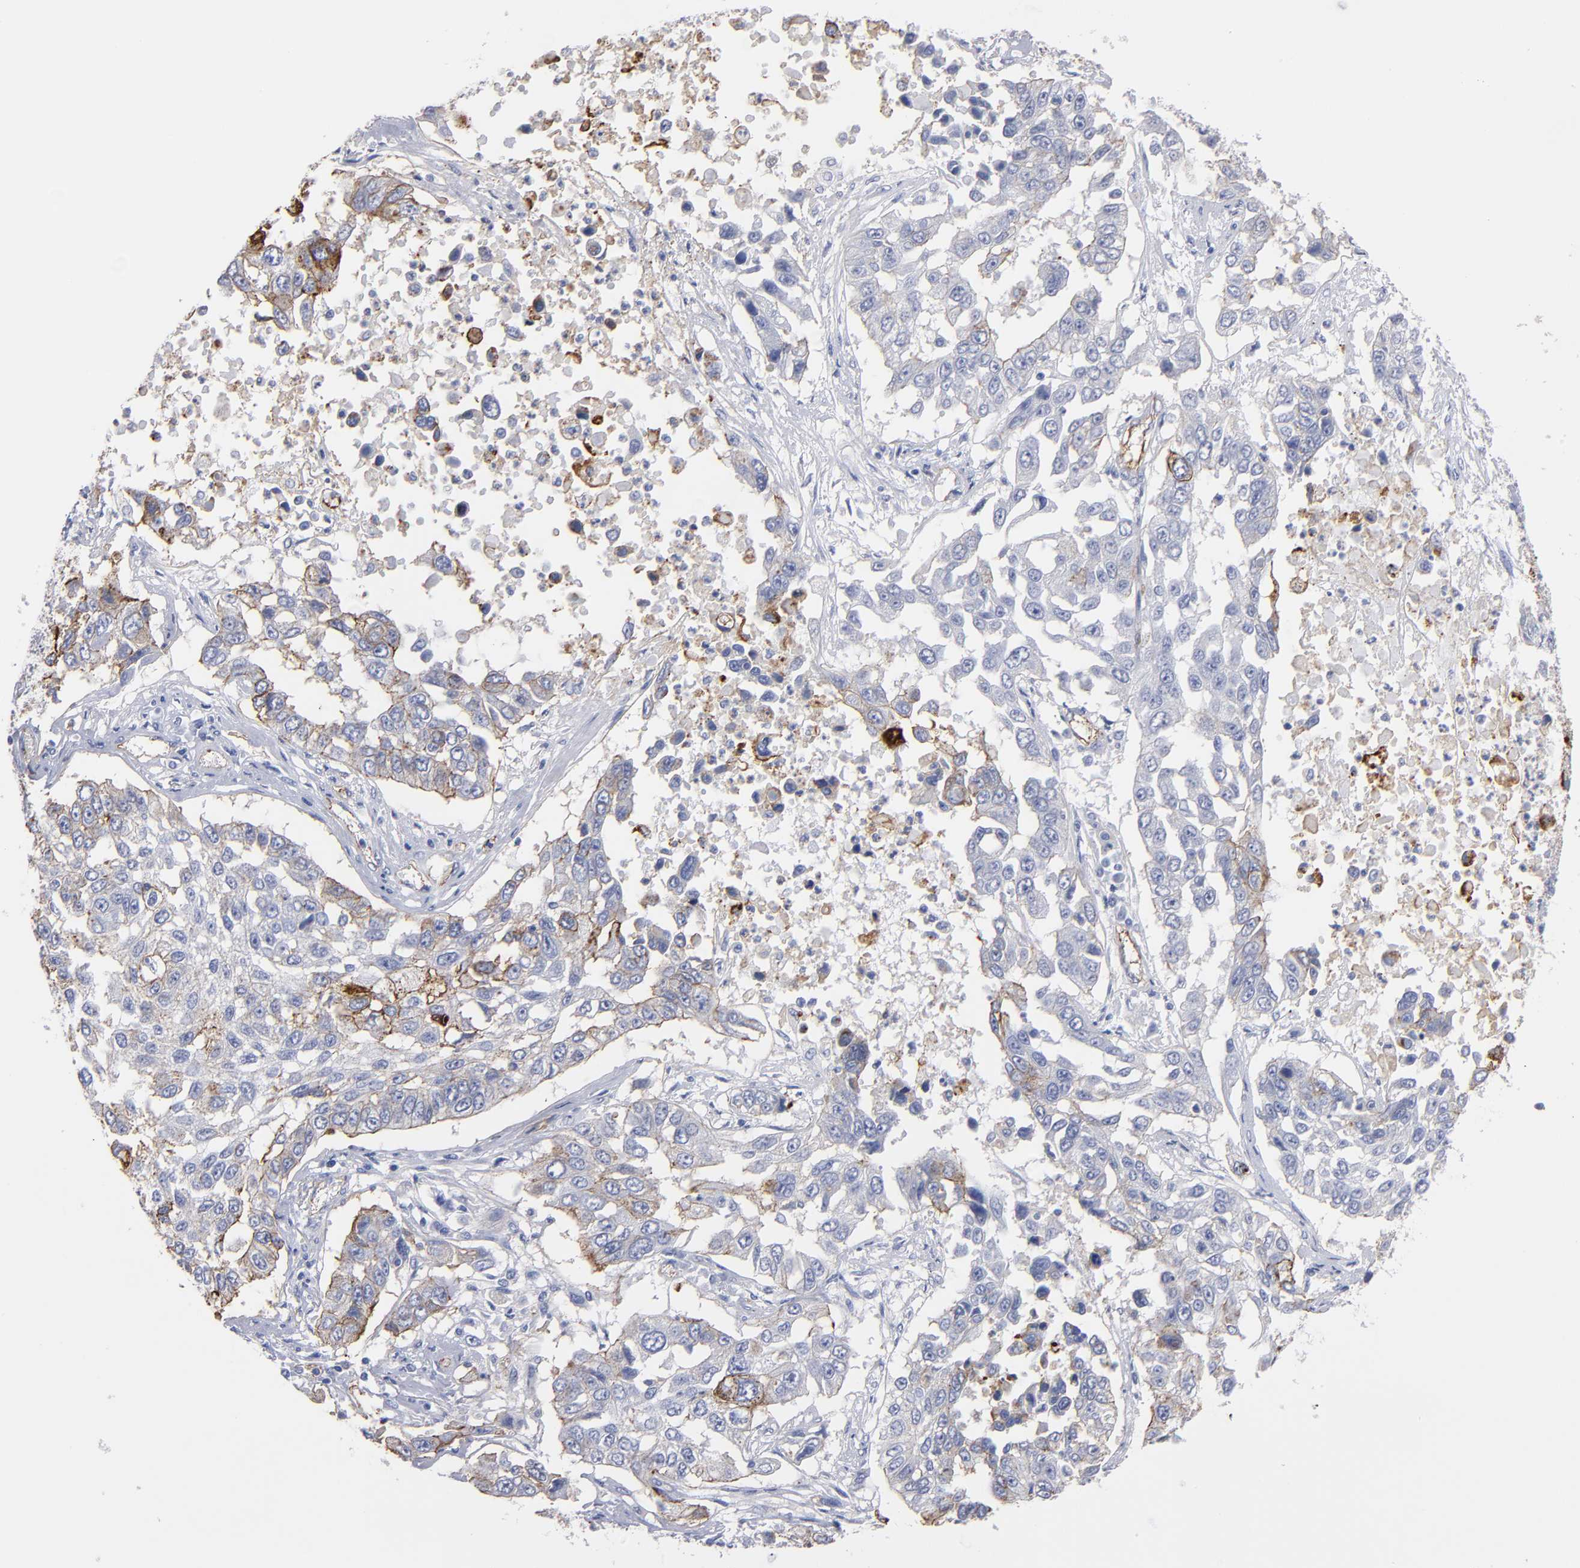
{"staining": {"intensity": "moderate", "quantity": "<25%", "location": "cytoplasmic/membranous"}, "tissue": "lung cancer", "cell_type": "Tumor cells", "image_type": "cancer", "snomed": [{"axis": "morphology", "description": "Squamous cell carcinoma, NOS"}, {"axis": "topography", "description": "Lung"}], "caption": "Immunohistochemistry (IHC) staining of lung squamous cell carcinoma, which exhibits low levels of moderate cytoplasmic/membranous expression in about <25% of tumor cells indicating moderate cytoplasmic/membranous protein staining. The staining was performed using DAB (brown) for protein detection and nuclei were counterstained in hematoxylin (blue).", "gene": "TM4SF1", "patient": {"sex": "male", "age": 71}}